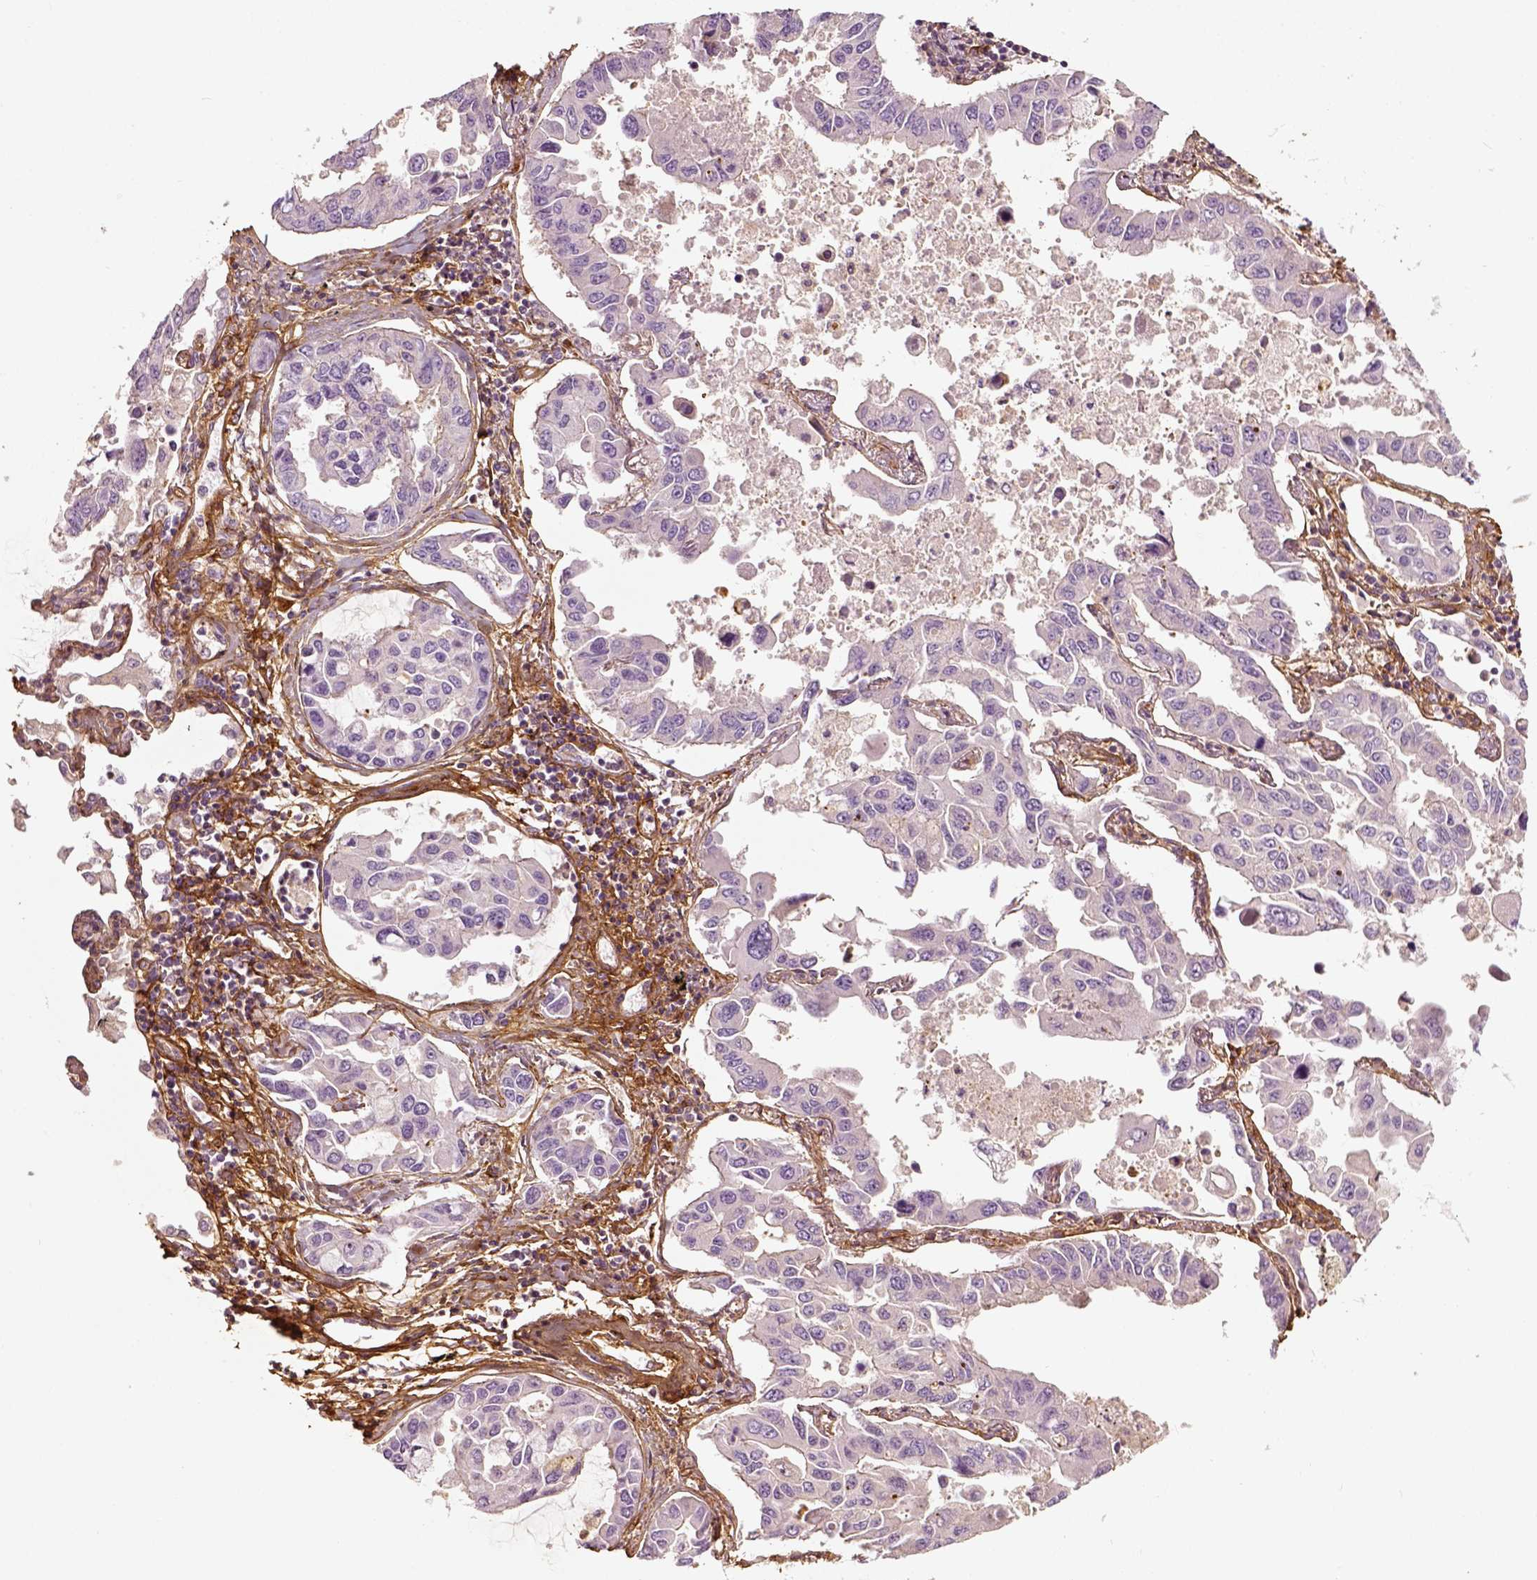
{"staining": {"intensity": "negative", "quantity": "none", "location": "none"}, "tissue": "lung cancer", "cell_type": "Tumor cells", "image_type": "cancer", "snomed": [{"axis": "morphology", "description": "Adenocarcinoma, NOS"}, {"axis": "topography", "description": "Lung"}], "caption": "This is an immunohistochemistry histopathology image of human lung adenocarcinoma. There is no staining in tumor cells.", "gene": "COL6A2", "patient": {"sex": "male", "age": 64}}